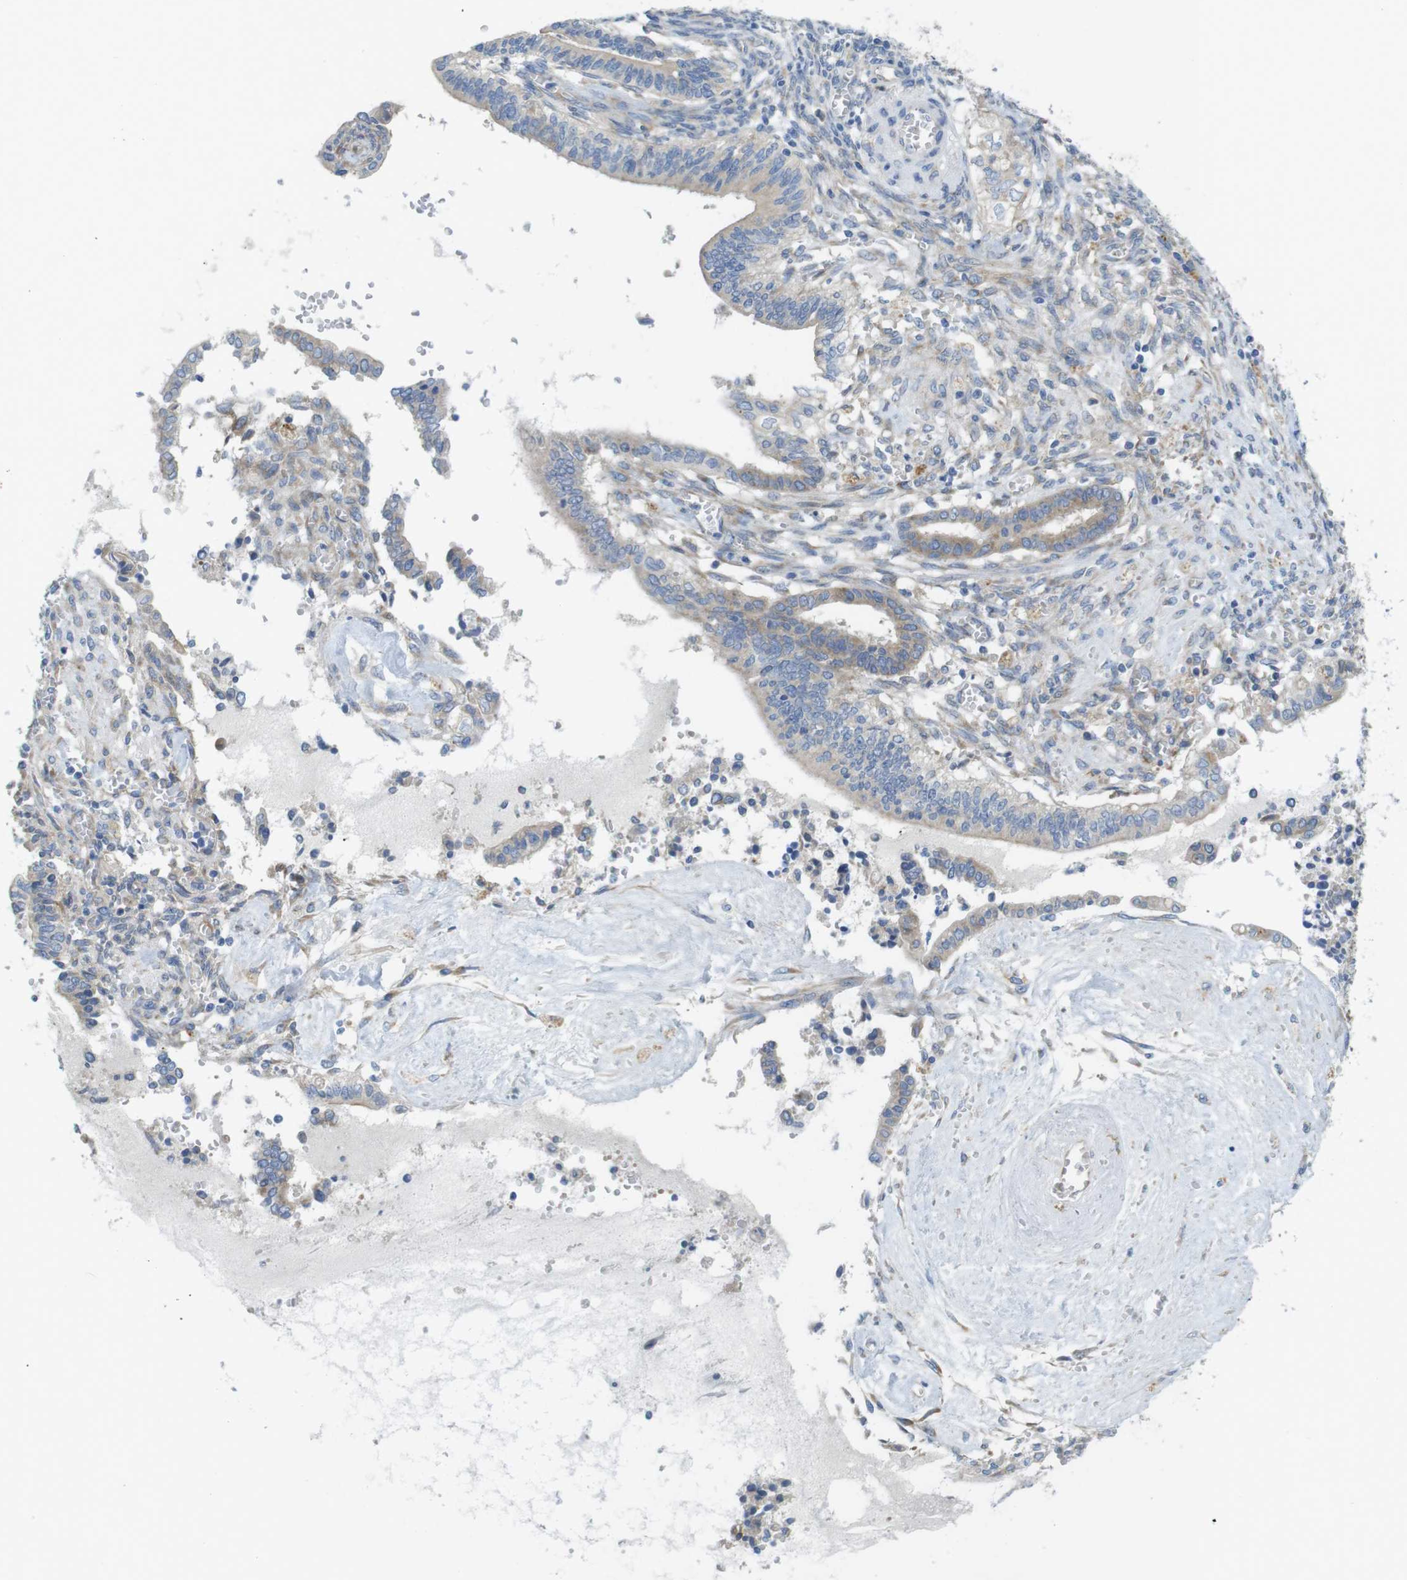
{"staining": {"intensity": "moderate", "quantity": ">75%", "location": "cytoplasmic/membranous"}, "tissue": "cervical cancer", "cell_type": "Tumor cells", "image_type": "cancer", "snomed": [{"axis": "morphology", "description": "Adenocarcinoma, NOS"}, {"axis": "topography", "description": "Cervix"}], "caption": "Protein expression analysis of human adenocarcinoma (cervical) reveals moderate cytoplasmic/membranous staining in approximately >75% of tumor cells. The staining was performed using DAB, with brown indicating positive protein expression. Nuclei are stained blue with hematoxylin.", "gene": "TMEM234", "patient": {"sex": "female", "age": 44}}